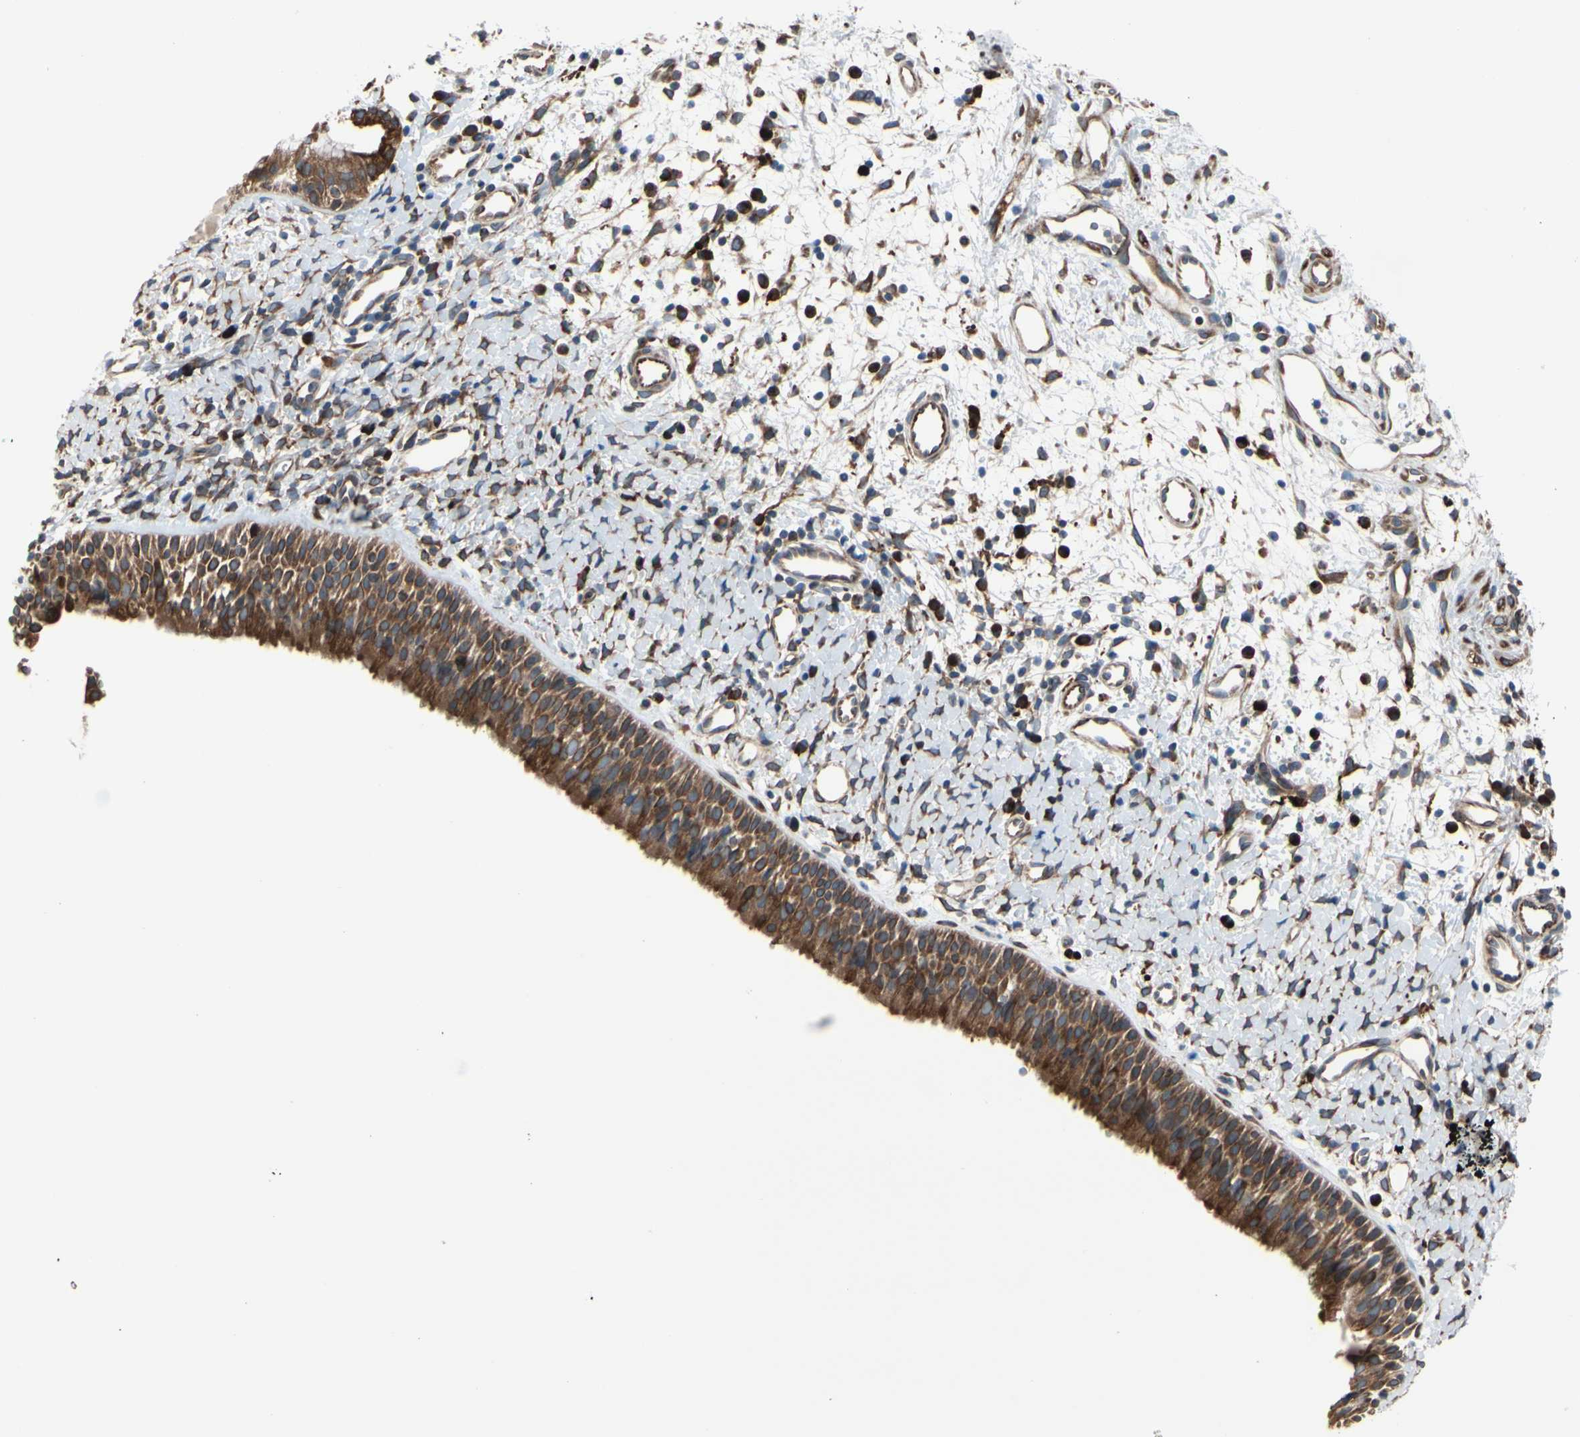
{"staining": {"intensity": "strong", "quantity": ">75%", "location": "cytoplasmic/membranous"}, "tissue": "nasopharynx", "cell_type": "Respiratory epithelial cells", "image_type": "normal", "snomed": [{"axis": "morphology", "description": "Normal tissue, NOS"}, {"axis": "topography", "description": "Nasopharynx"}], "caption": "IHC histopathology image of benign human nasopharynx stained for a protein (brown), which demonstrates high levels of strong cytoplasmic/membranous staining in approximately >75% of respiratory epithelial cells.", "gene": "CLCC1", "patient": {"sex": "male", "age": 22}}